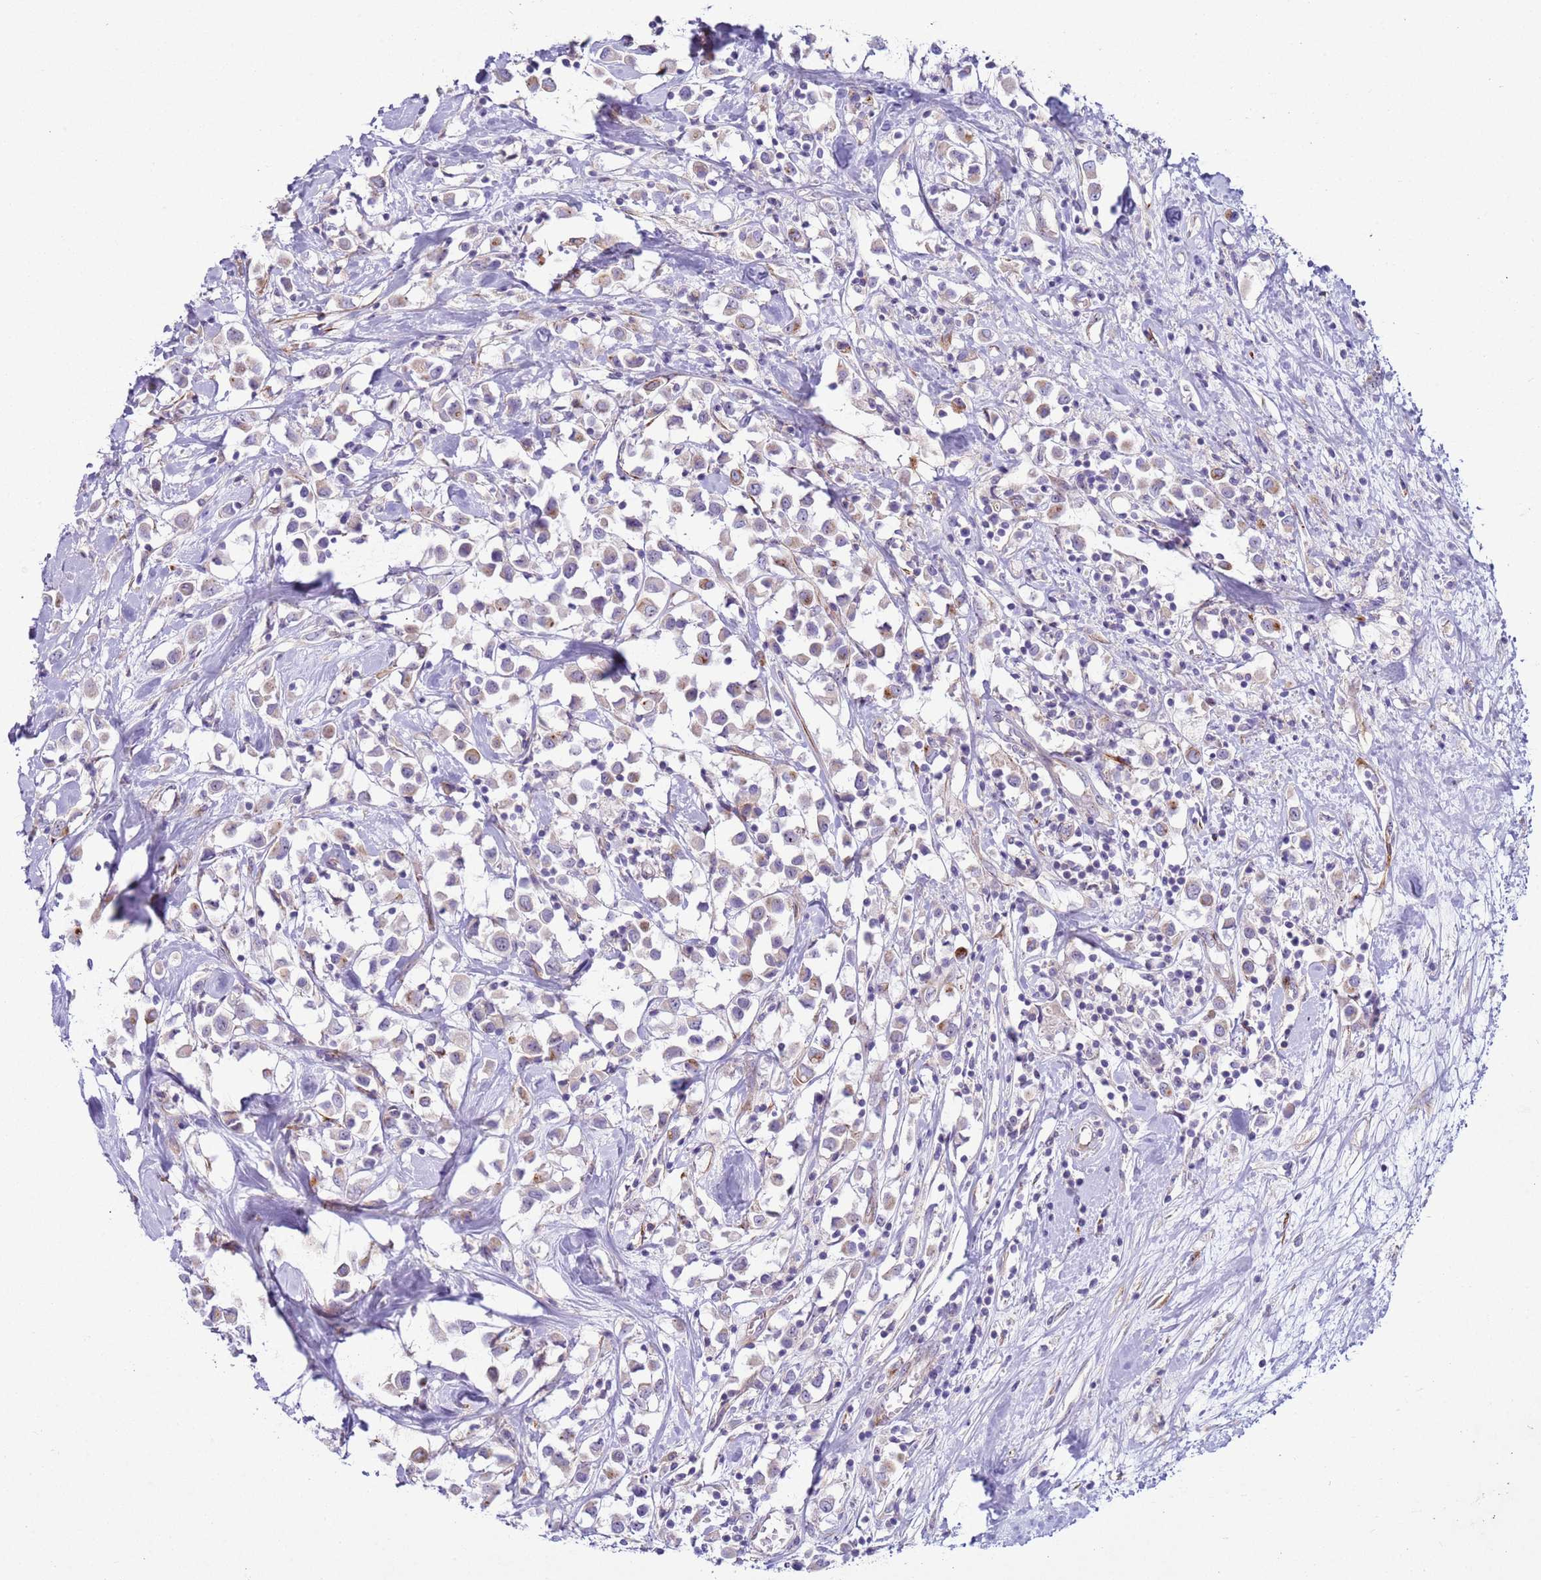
{"staining": {"intensity": "weak", "quantity": "25%-75%", "location": "cytoplasmic/membranous"}, "tissue": "breast cancer", "cell_type": "Tumor cells", "image_type": "cancer", "snomed": [{"axis": "morphology", "description": "Duct carcinoma"}, {"axis": "topography", "description": "Breast"}], "caption": "A high-resolution micrograph shows IHC staining of breast infiltrating ductal carcinoma, which reveals weak cytoplasmic/membranous positivity in approximately 25%-75% of tumor cells.", "gene": "HEATR1", "patient": {"sex": "female", "age": 61}}